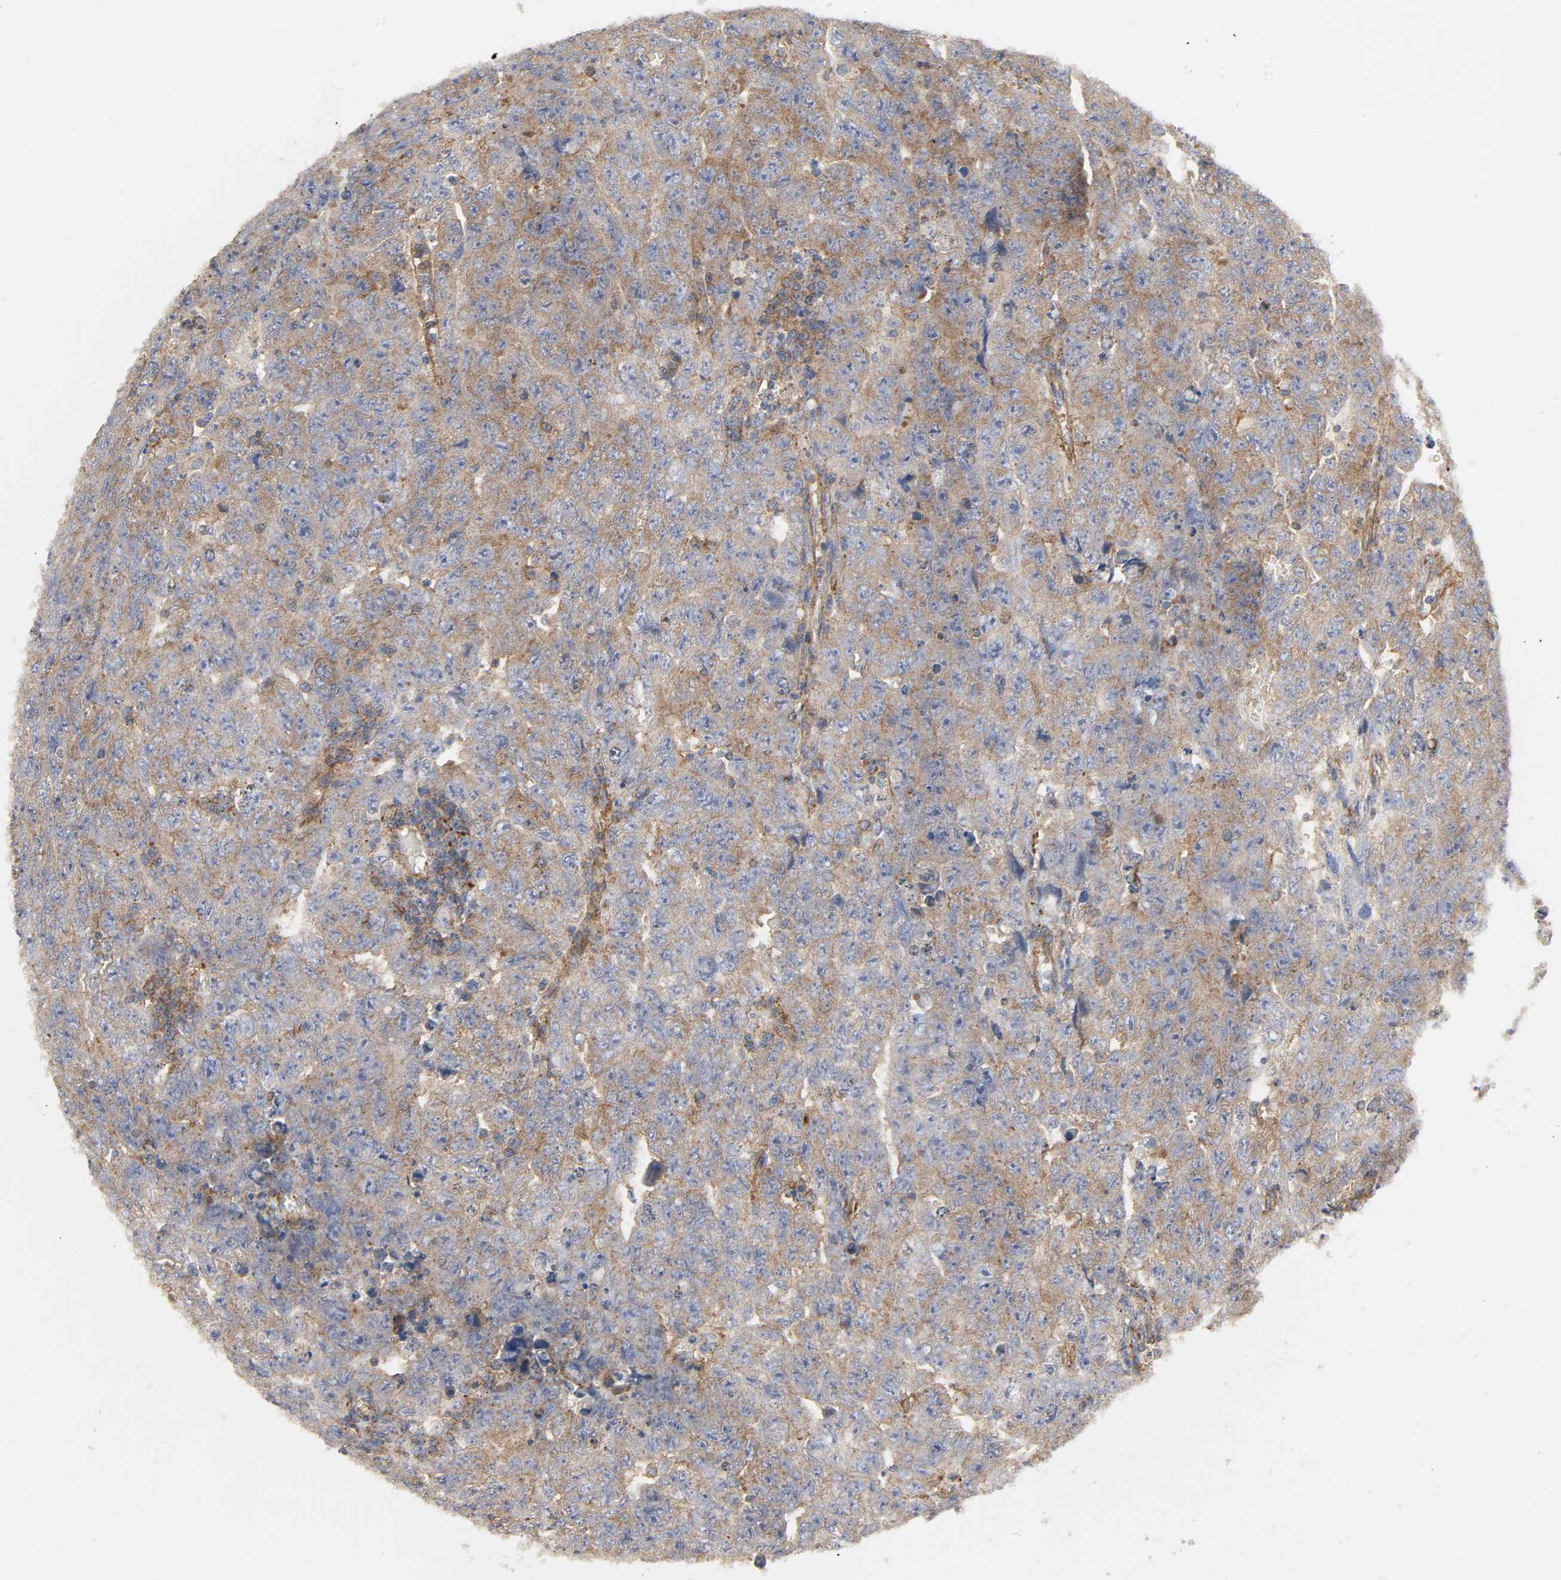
{"staining": {"intensity": "moderate", "quantity": ">75%", "location": "cytoplasmic/membranous"}, "tissue": "testis cancer", "cell_type": "Tumor cells", "image_type": "cancer", "snomed": [{"axis": "morphology", "description": "Carcinoma, Embryonal, NOS"}, {"axis": "topography", "description": "Testis"}], "caption": "Protein staining shows moderate cytoplasmic/membranous staining in about >75% of tumor cells in testis embryonal carcinoma.", "gene": "SH3GLB1", "patient": {"sex": "male", "age": 28}}